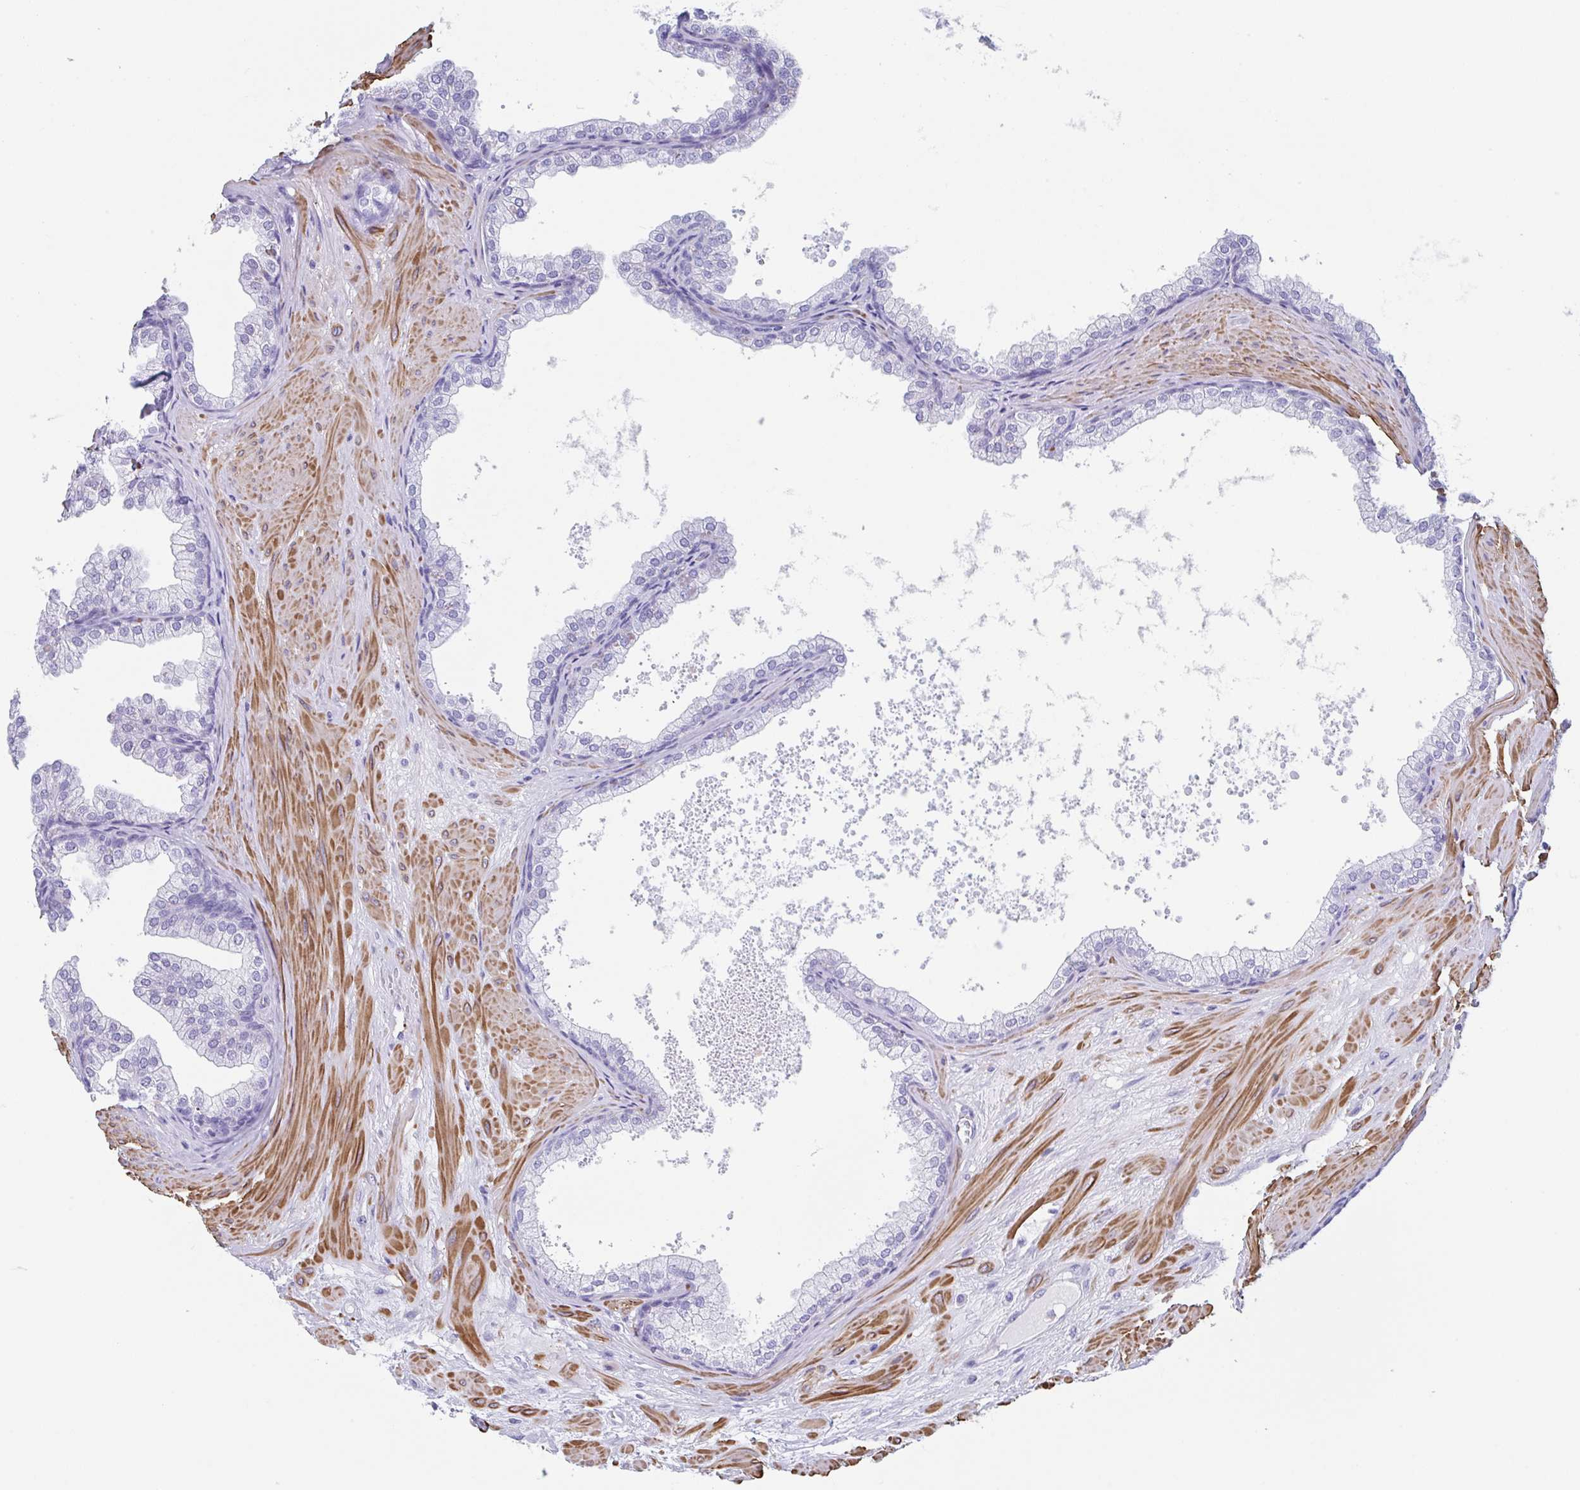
{"staining": {"intensity": "negative", "quantity": "none", "location": "none"}, "tissue": "prostate", "cell_type": "Glandular cells", "image_type": "normal", "snomed": [{"axis": "morphology", "description": "Normal tissue, NOS"}, {"axis": "topography", "description": "Prostate"}], "caption": "High power microscopy photomicrograph of an immunohistochemistry micrograph of unremarkable prostate, revealing no significant staining in glandular cells.", "gene": "TAS2R41", "patient": {"sex": "male", "age": 37}}